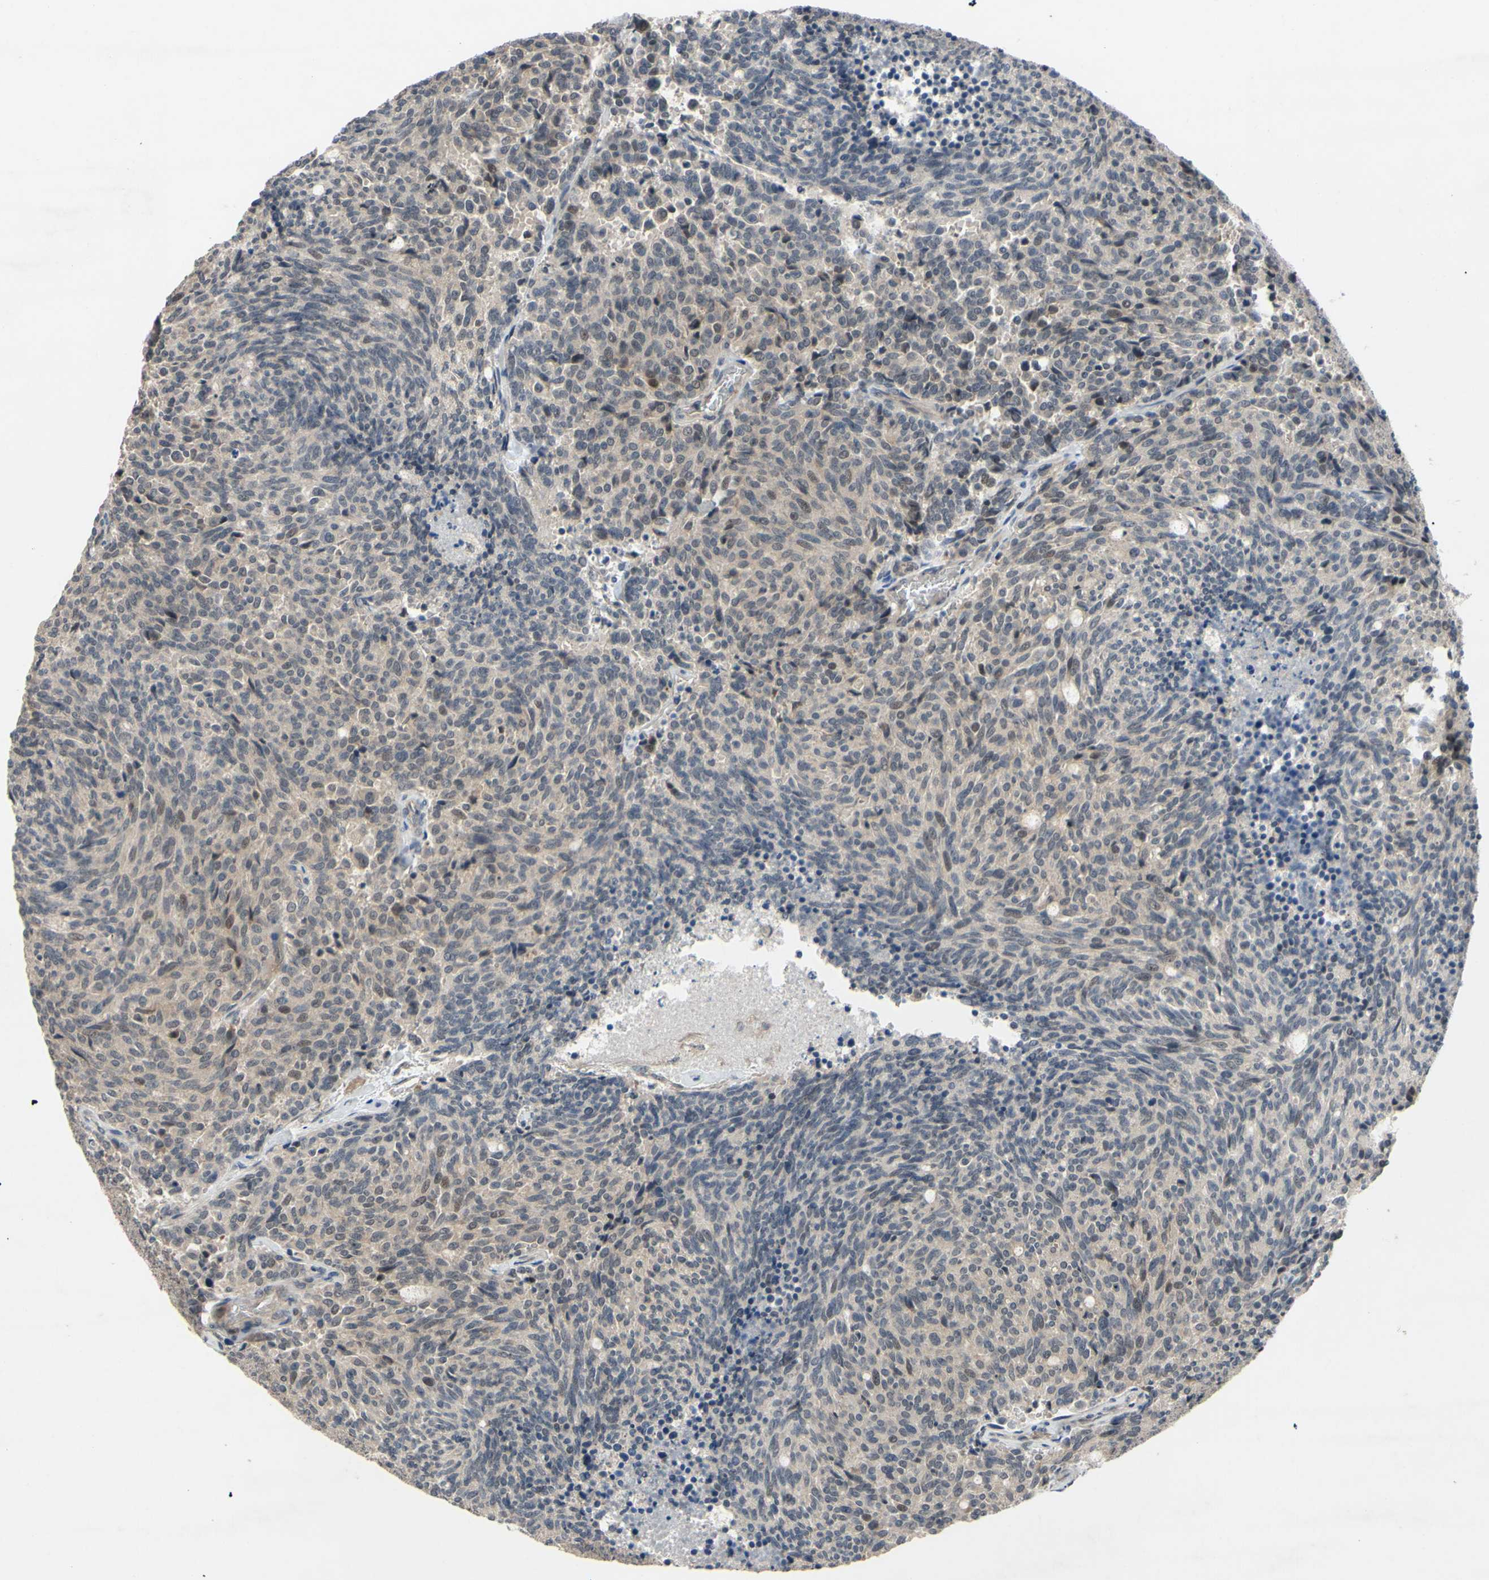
{"staining": {"intensity": "negative", "quantity": "none", "location": "none"}, "tissue": "carcinoid", "cell_type": "Tumor cells", "image_type": "cancer", "snomed": [{"axis": "morphology", "description": "Carcinoid, malignant, NOS"}, {"axis": "topography", "description": "Pancreas"}], "caption": "Immunohistochemistry (IHC) of carcinoid reveals no expression in tumor cells.", "gene": "ALK", "patient": {"sex": "female", "age": 54}}